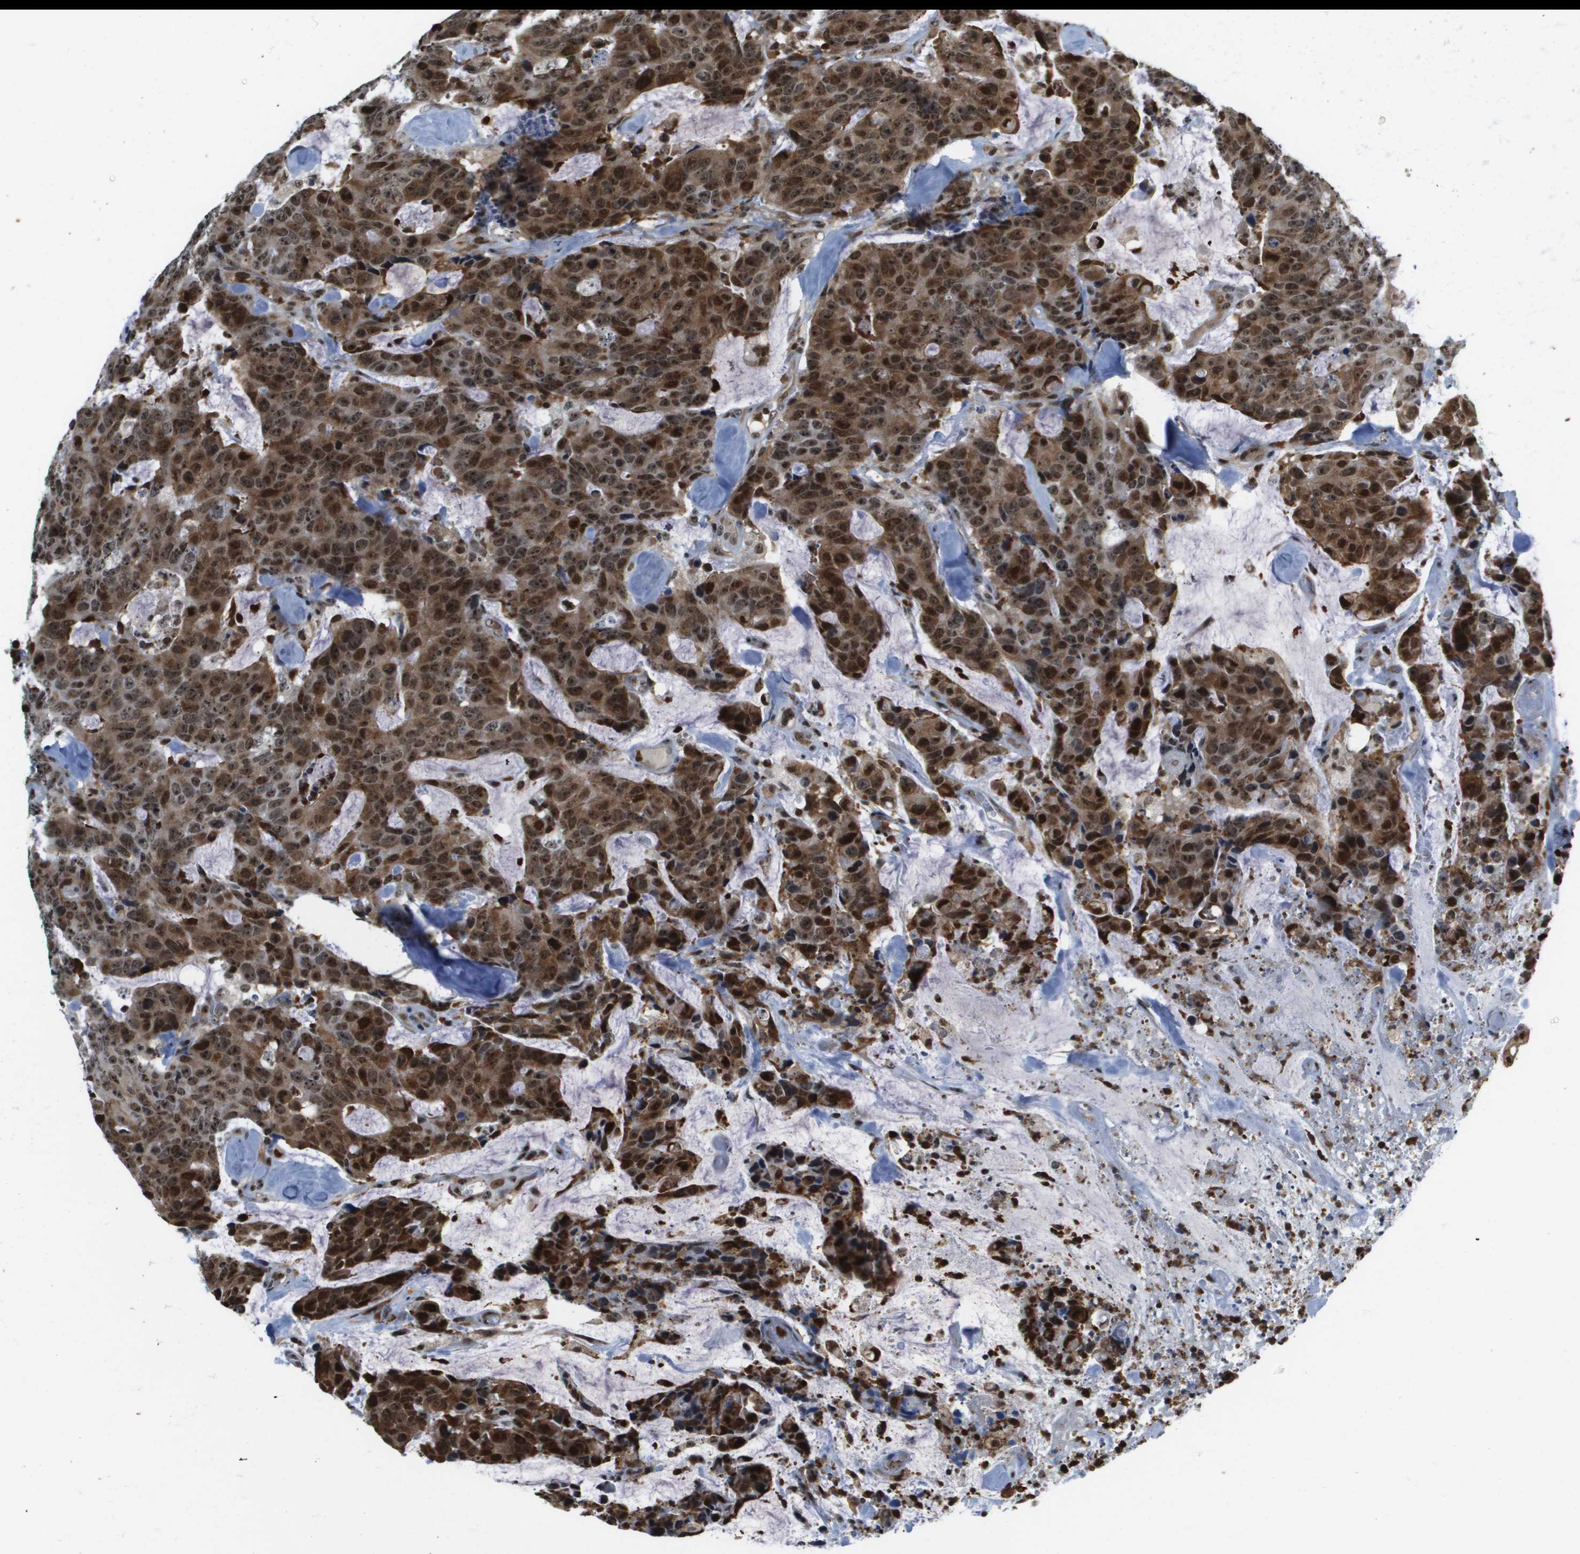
{"staining": {"intensity": "strong", "quantity": ">75%", "location": "cytoplasmic/membranous,nuclear"}, "tissue": "colorectal cancer", "cell_type": "Tumor cells", "image_type": "cancer", "snomed": [{"axis": "morphology", "description": "Adenocarcinoma, NOS"}, {"axis": "topography", "description": "Colon"}], "caption": "Tumor cells reveal high levels of strong cytoplasmic/membranous and nuclear staining in approximately >75% of cells in colorectal cancer. The staining was performed using DAB (3,3'-diaminobenzidine), with brown indicating positive protein expression. Nuclei are stained blue with hematoxylin.", "gene": "EP400", "patient": {"sex": "female", "age": 86}}